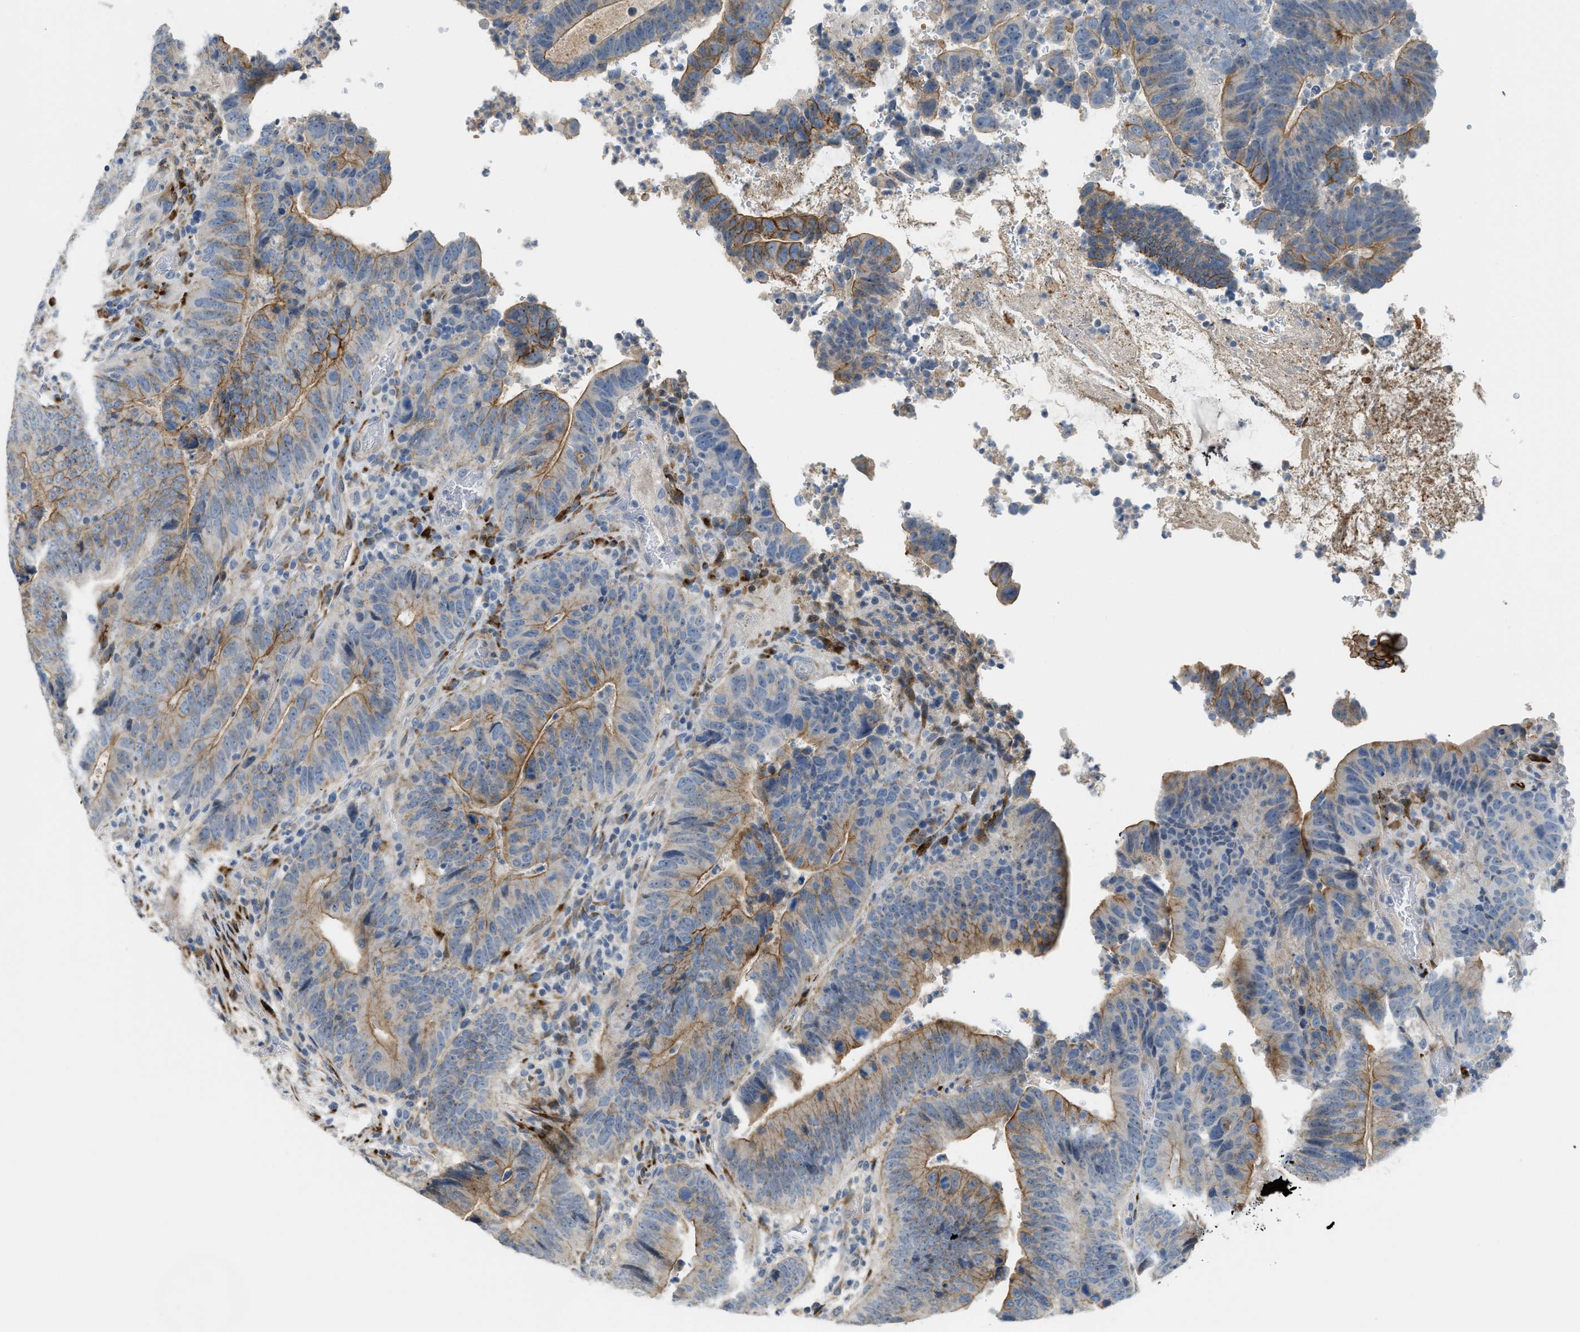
{"staining": {"intensity": "moderate", "quantity": "<25%", "location": "cytoplasmic/membranous"}, "tissue": "colorectal cancer", "cell_type": "Tumor cells", "image_type": "cancer", "snomed": [{"axis": "morphology", "description": "Adenocarcinoma, NOS"}, {"axis": "topography", "description": "Colon"}], "caption": "Immunohistochemical staining of adenocarcinoma (colorectal) reveals low levels of moderate cytoplasmic/membranous protein expression in approximately <25% of tumor cells. Using DAB (brown) and hematoxylin (blue) stains, captured at high magnification using brightfield microscopy.", "gene": "TMEM154", "patient": {"sex": "male", "age": 56}}